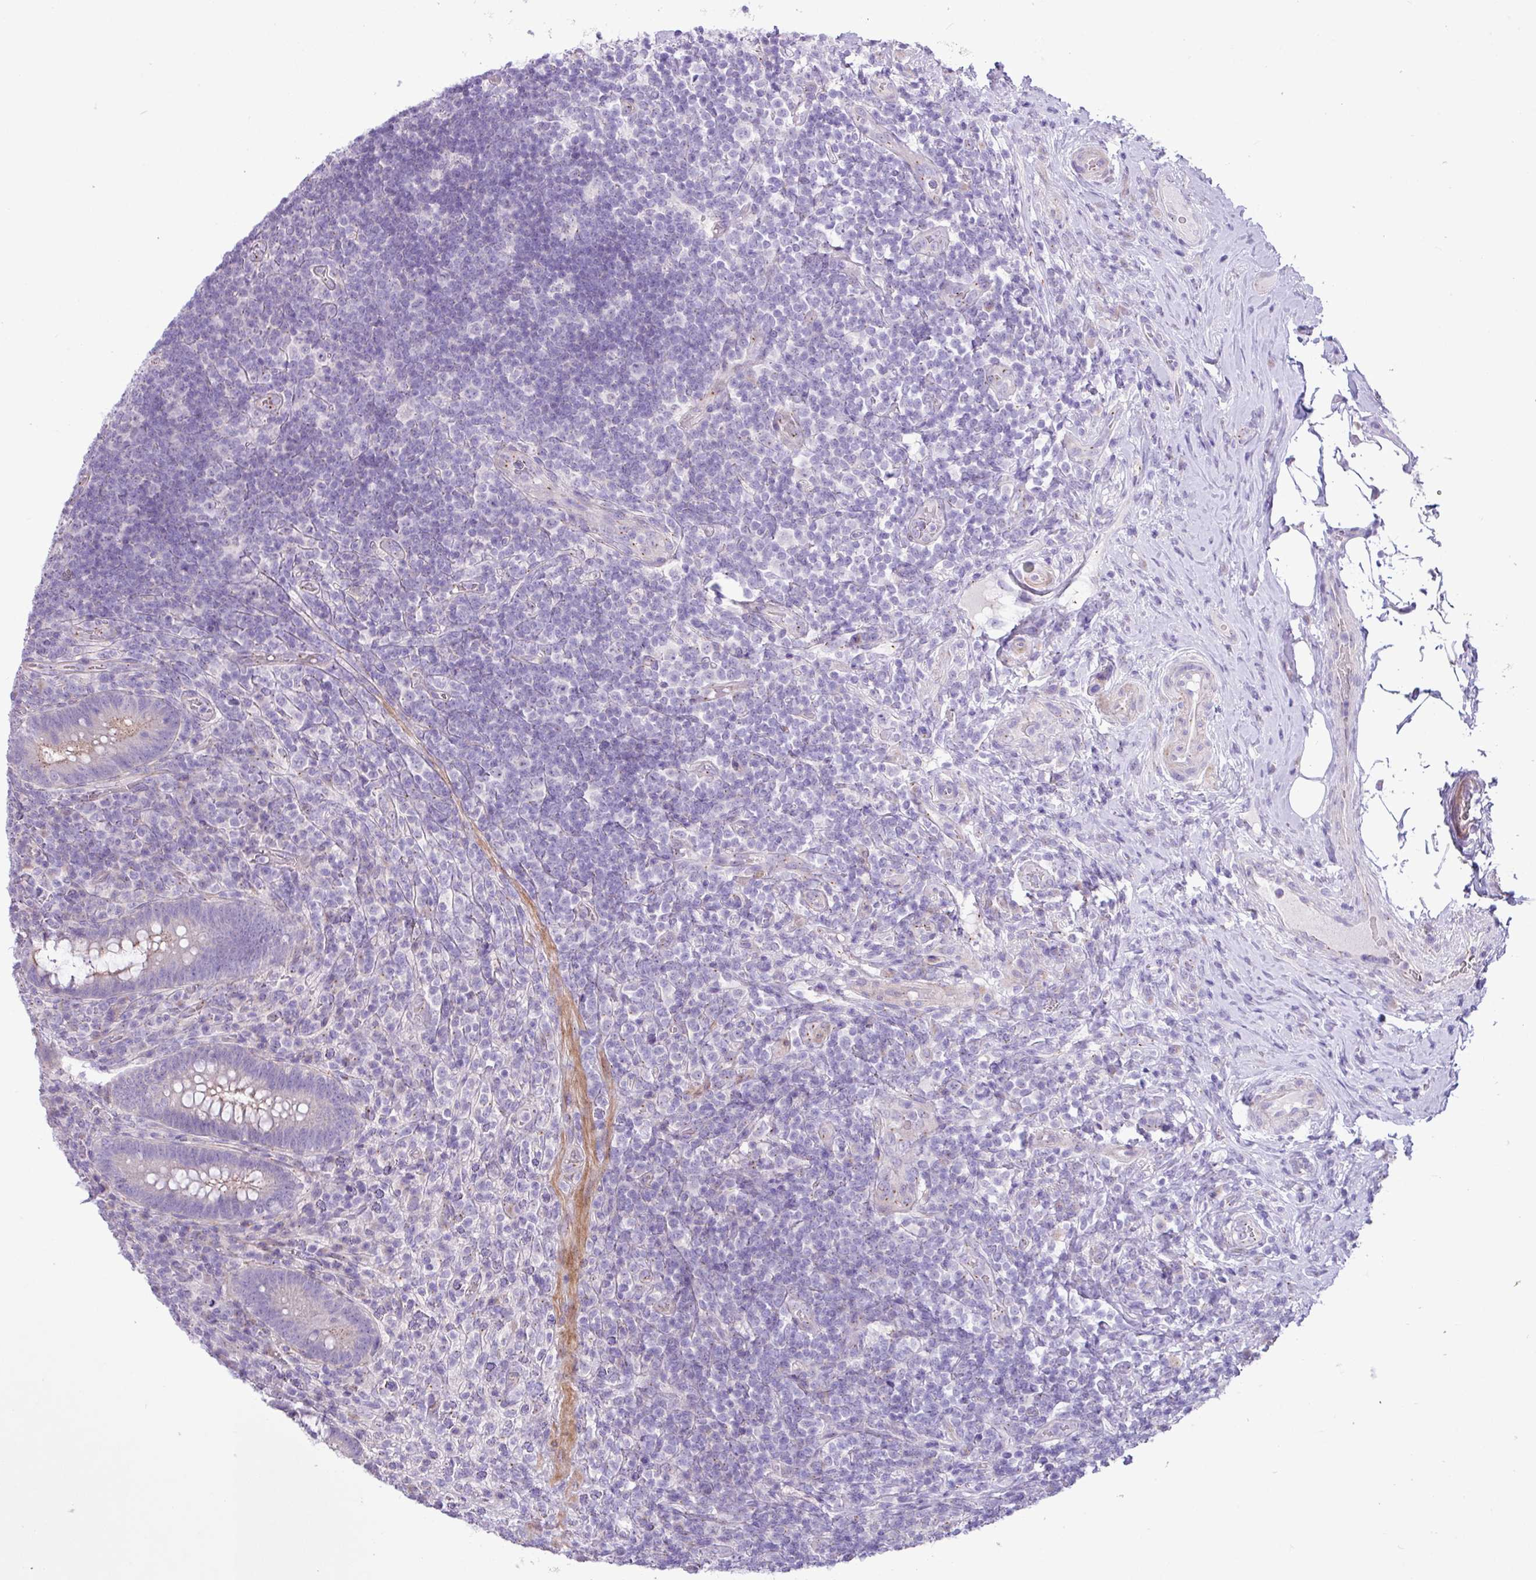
{"staining": {"intensity": "weak", "quantity": "<25%", "location": "cytoplasmic/membranous"}, "tissue": "appendix", "cell_type": "Glandular cells", "image_type": "normal", "snomed": [{"axis": "morphology", "description": "Normal tissue, NOS"}, {"axis": "topography", "description": "Appendix"}], "caption": "Immunohistochemical staining of unremarkable appendix shows no significant staining in glandular cells.", "gene": "SPINK8", "patient": {"sex": "female", "age": 43}}